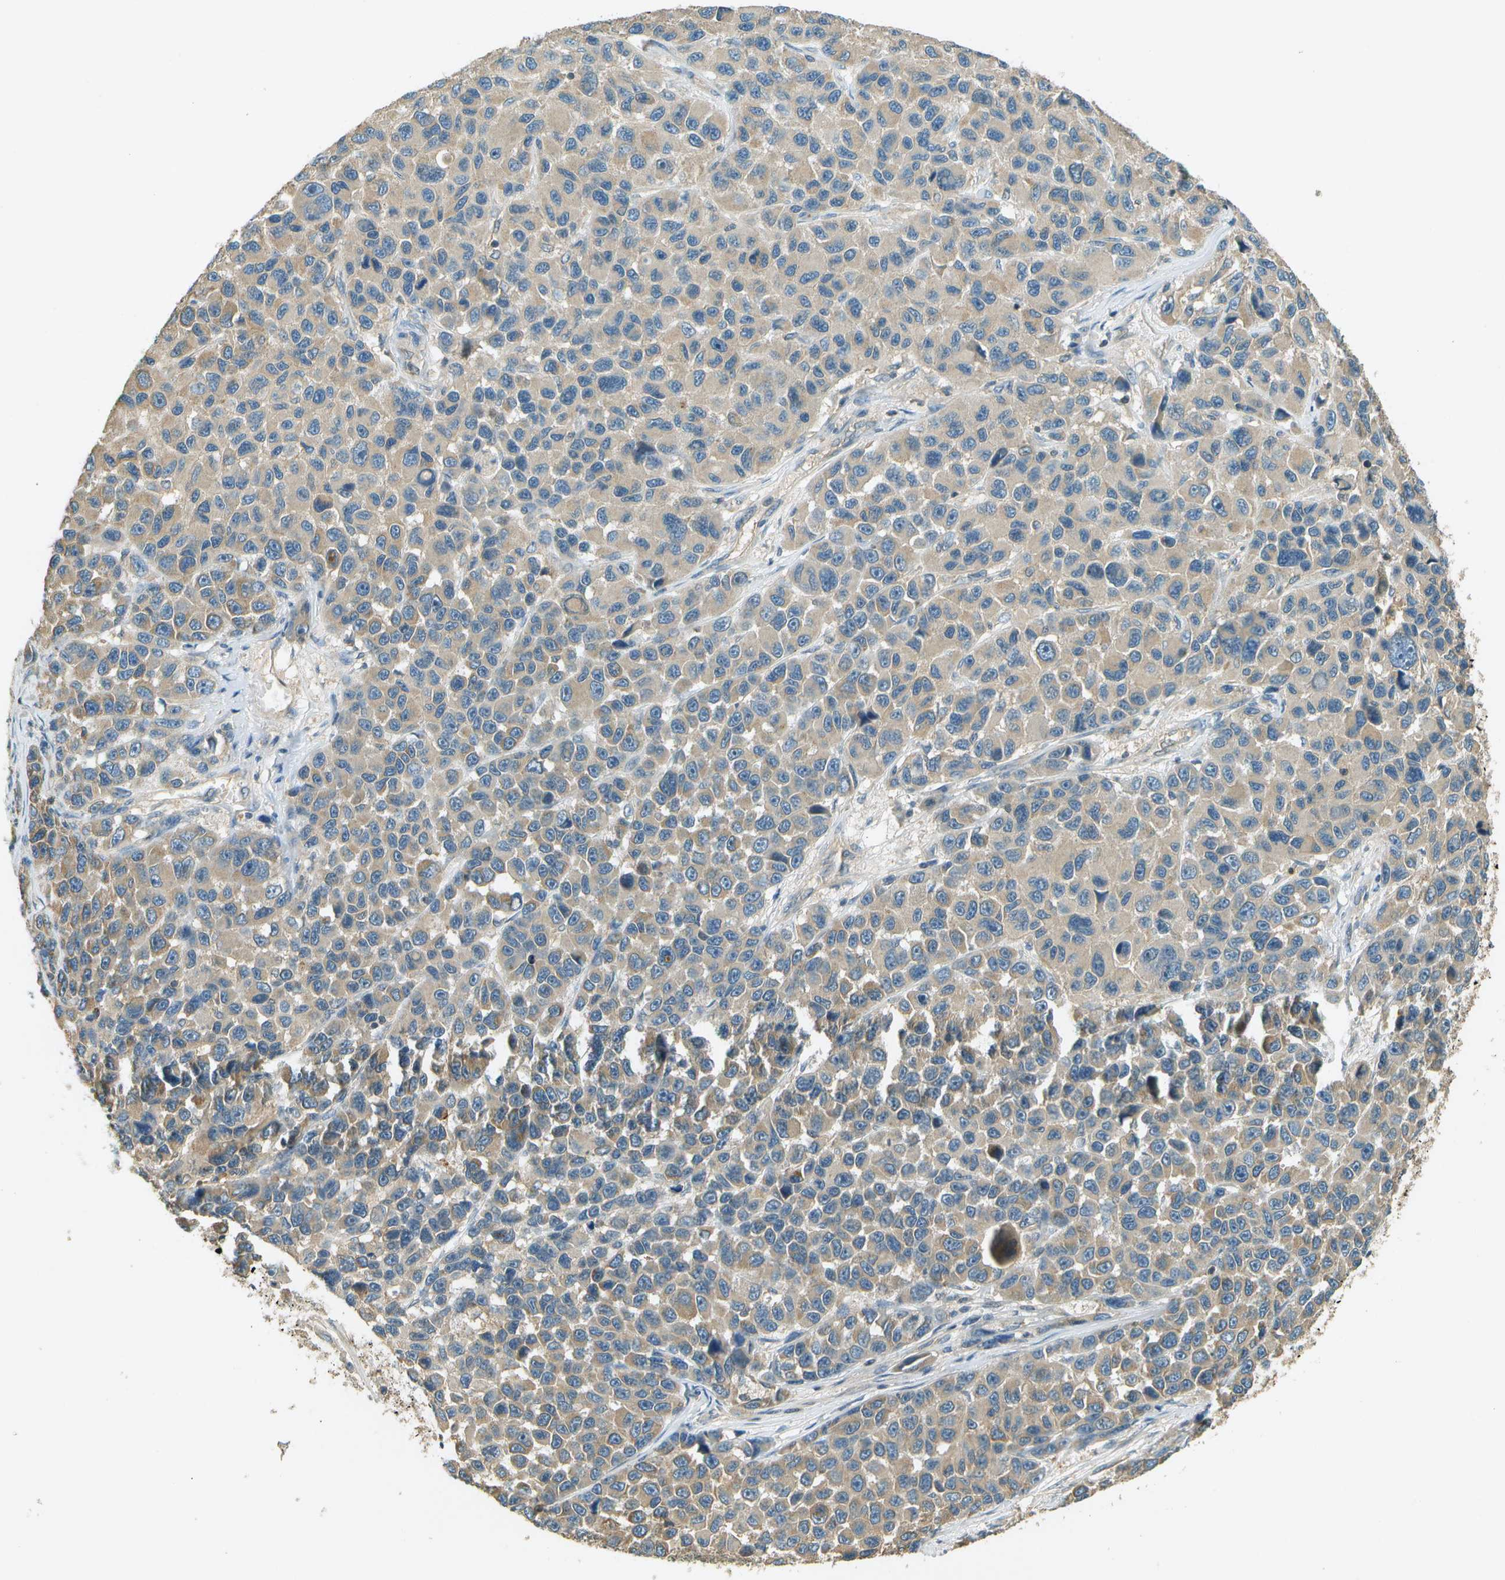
{"staining": {"intensity": "weak", "quantity": "25%-75%", "location": "cytoplasmic/membranous"}, "tissue": "melanoma", "cell_type": "Tumor cells", "image_type": "cancer", "snomed": [{"axis": "morphology", "description": "Malignant melanoma, NOS"}, {"axis": "topography", "description": "Skin"}], "caption": "High-power microscopy captured an immunohistochemistry (IHC) image of melanoma, revealing weak cytoplasmic/membranous staining in approximately 25%-75% of tumor cells. Ihc stains the protein of interest in brown and the nuclei are stained blue.", "gene": "NUDT4", "patient": {"sex": "male", "age": 53}}